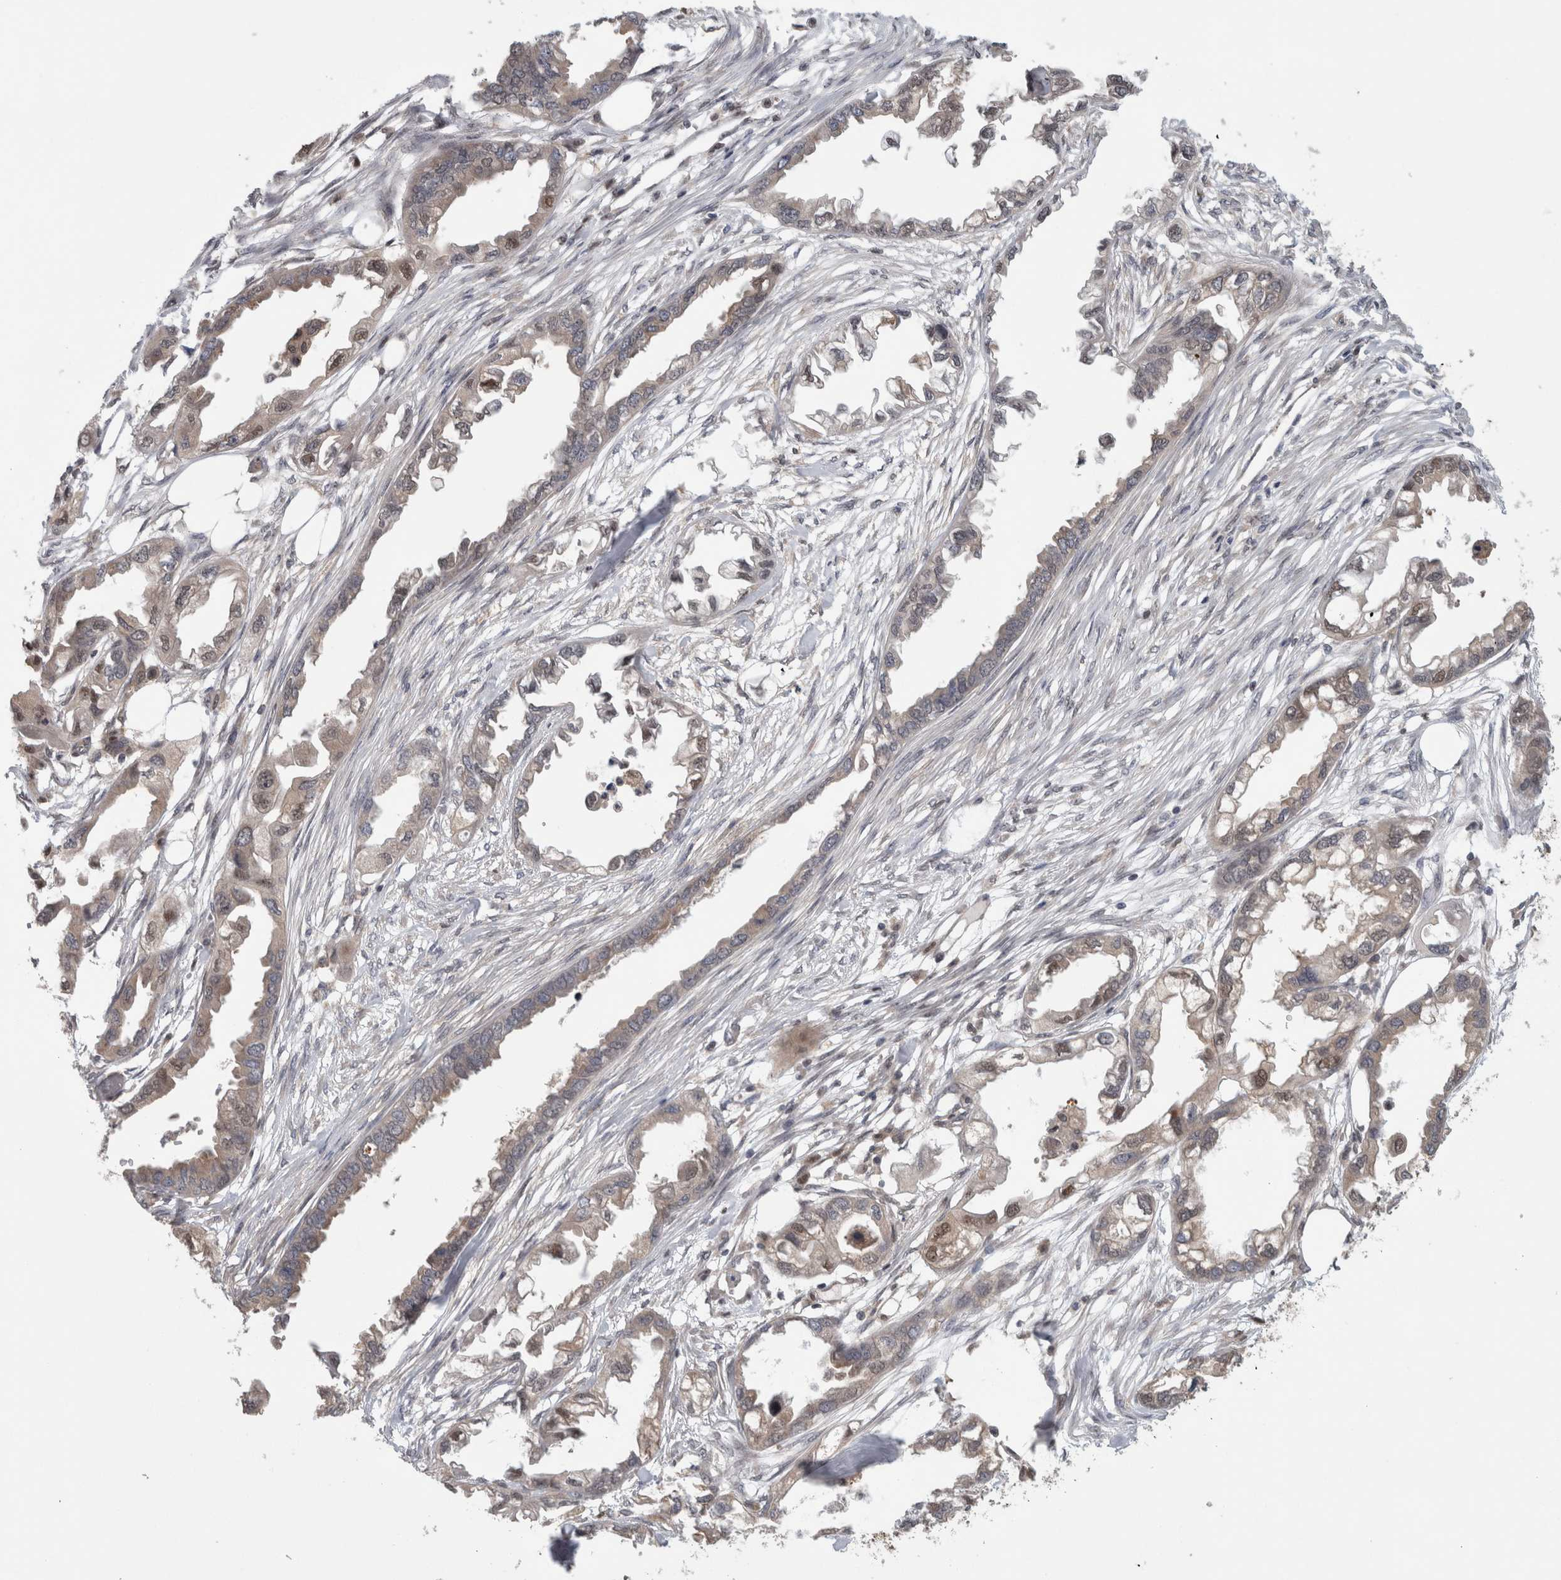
{"staining": {"intensity": "moderate", "quantity": "<25%", "location": "nuclear"}, "tissue": "endometrial cancer", "cell_type": "Tumor cells", "image_type": "cancer", "snomed": [{"axis": "morphology", "description": "Adenocarcinoma, NOS"}, {"axis": "morphology", "description": "Adenocarcinoma, metastatic, NOS"}, {"axis": "topography", "description": "Adipose tissue"}, {"axis": "topography", "description": "Endometrium"}], "caption": "A brown stain labels moderate nuclear expression of a protein in human adenocarcinoma (endometrial) tumor cells. (Brightfield microscopy of DAB IHC at high magnification).", "gene": "PIGP", "patient": {"sex": "female", "age": 67}}